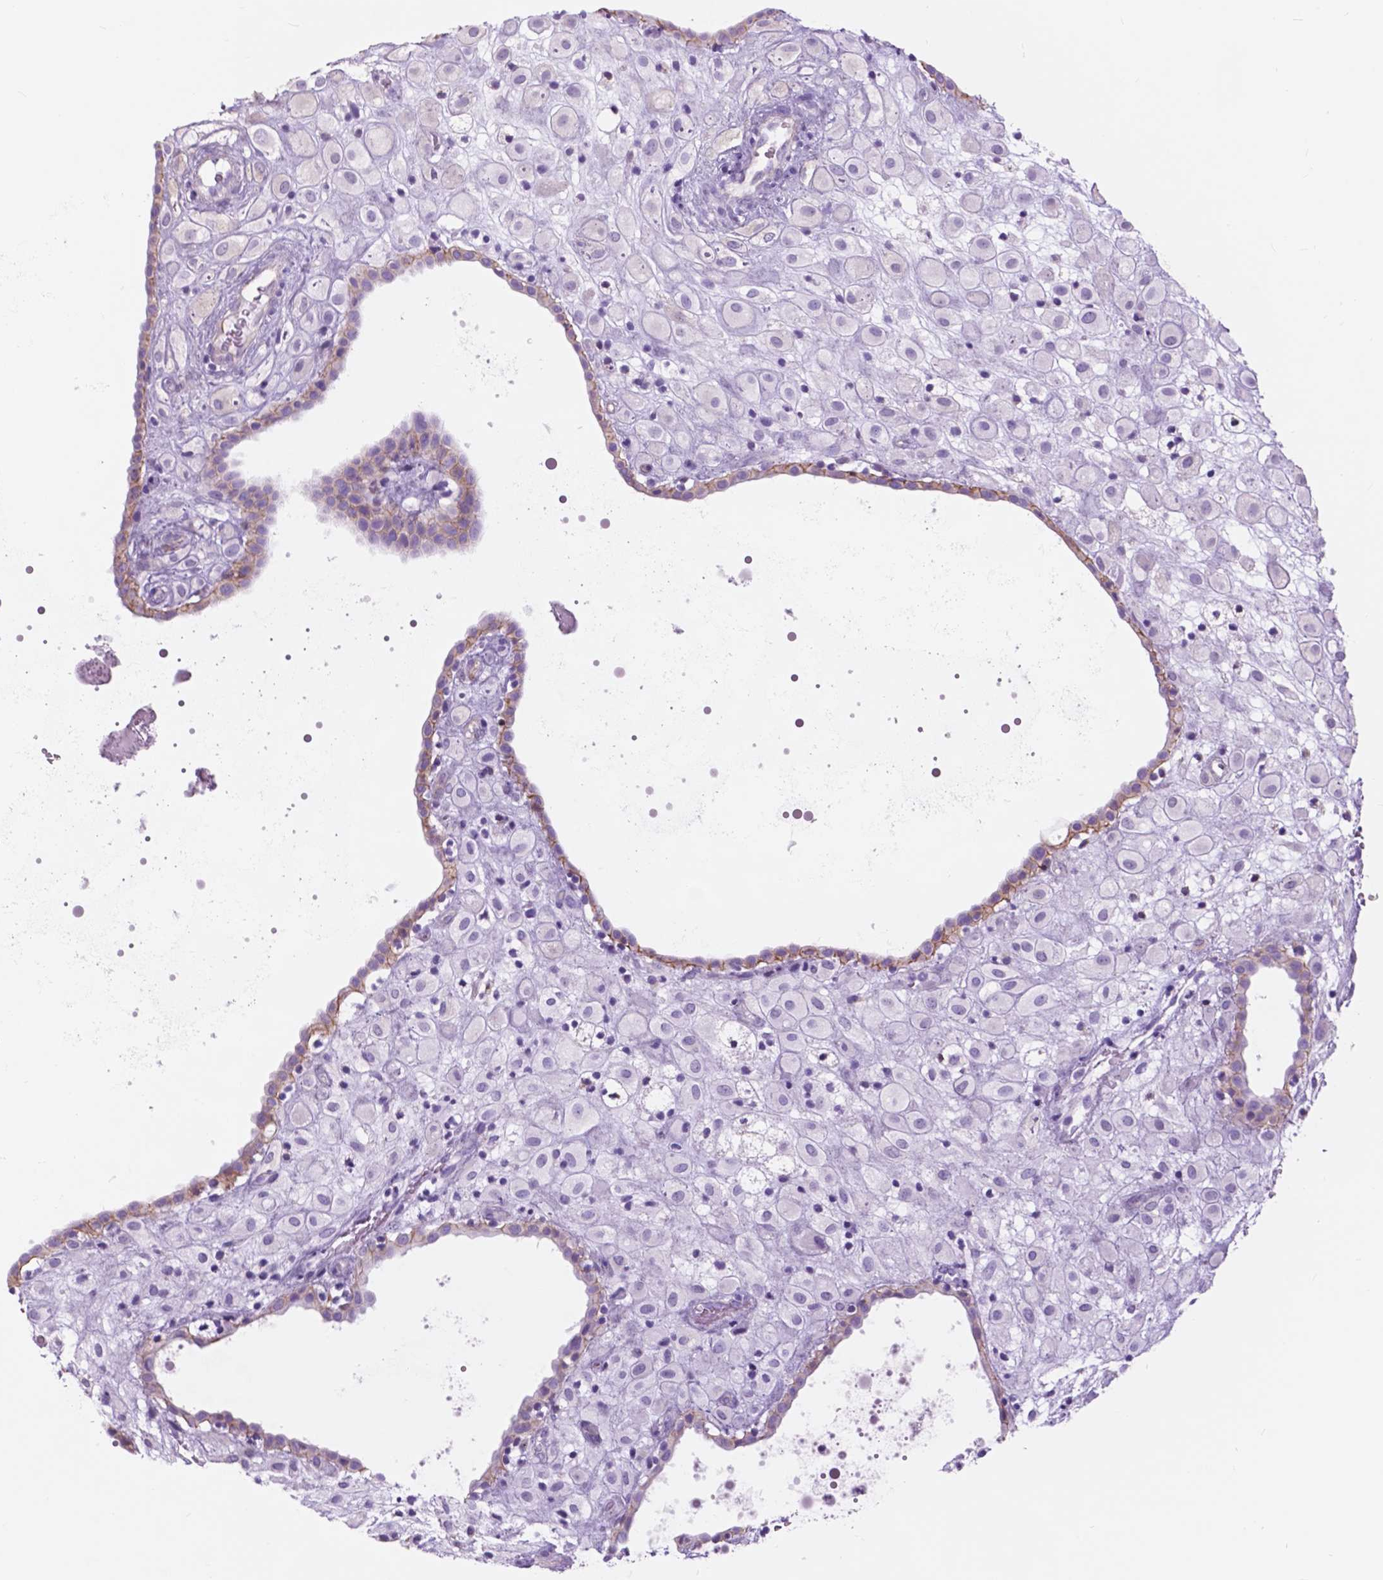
{"staining": {"intensity": "negative", "quantity": "none", "location": "none"}, "tissue": "placenta", "cell_type": "Decidual cells", "image_type": "normal", "snomed": [{"axis": "morphology", "description": "Normal tissue, NOS"}, {"axis": "topography", "description": "Placenta"}], "caption": "Immunohistochemistry (IHC) of benign placenta exhibits no expression in decidual cells.", "gene": "FXYD2", "patient": {"sex": "female", "age": 24}}